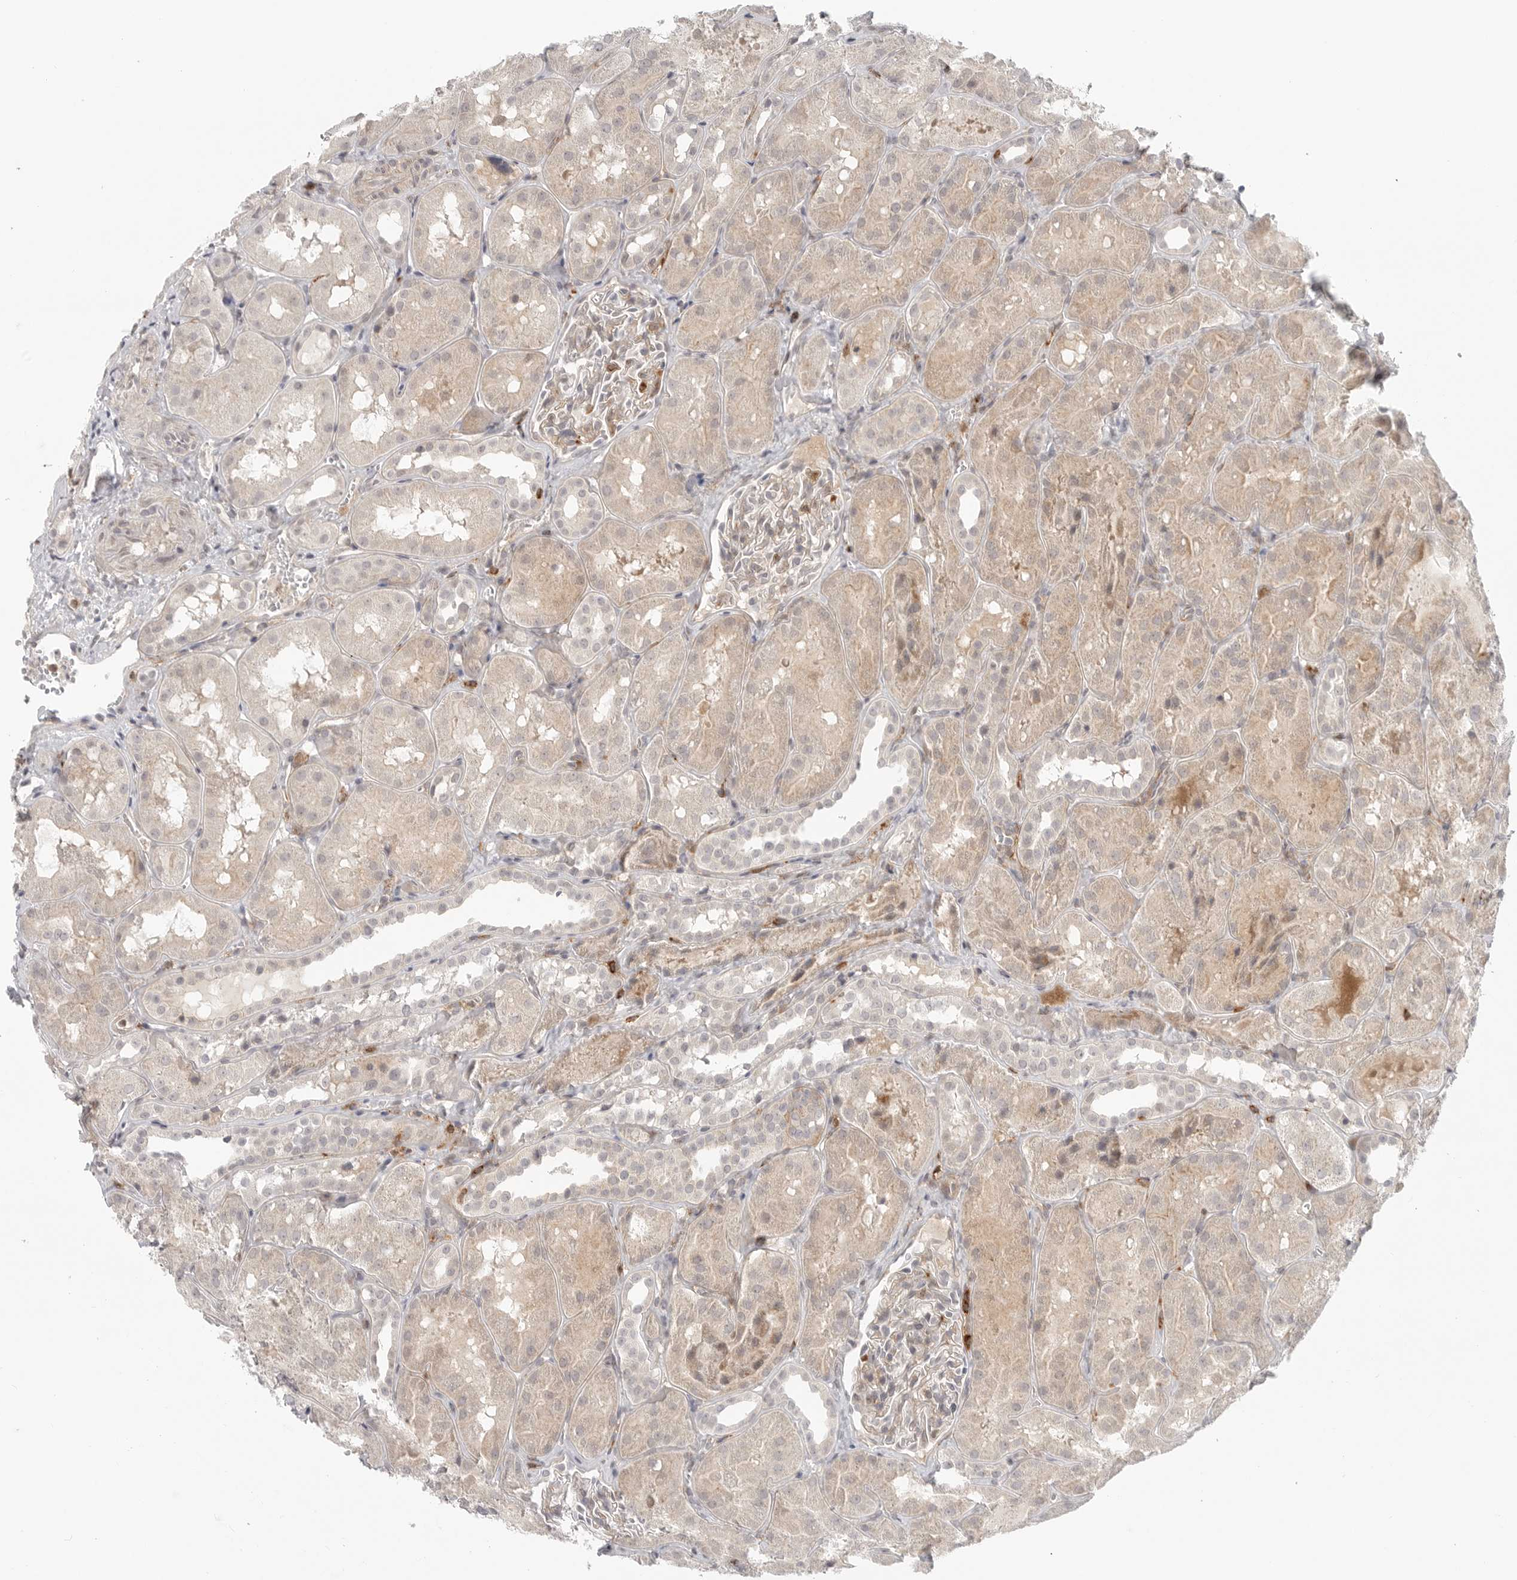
{"staining": {"intensity": "weak", "quantity": "<25%", "location": "cytoplasmic/membranous"}, "tissue": "kidney", "cell_type": "Cells in glomeruli", "image_type": "normal", "snomed": [{"axis": "morphology", "description": "Normal tissue, NOS"}, {"axis": "topography", "description": "Kidney"}], "caption": "This histopathology image is of benign kidney stained with IHC to label a protein in brown with the nuclei are counter-stained blue. There is no positivity in cells in glomeruli. (Immunohistochemistry (ihc), brightfield microscopy, high magnification).", "gene": "SH3KBP1", "patient": {"sex": "male", "age": 16}}